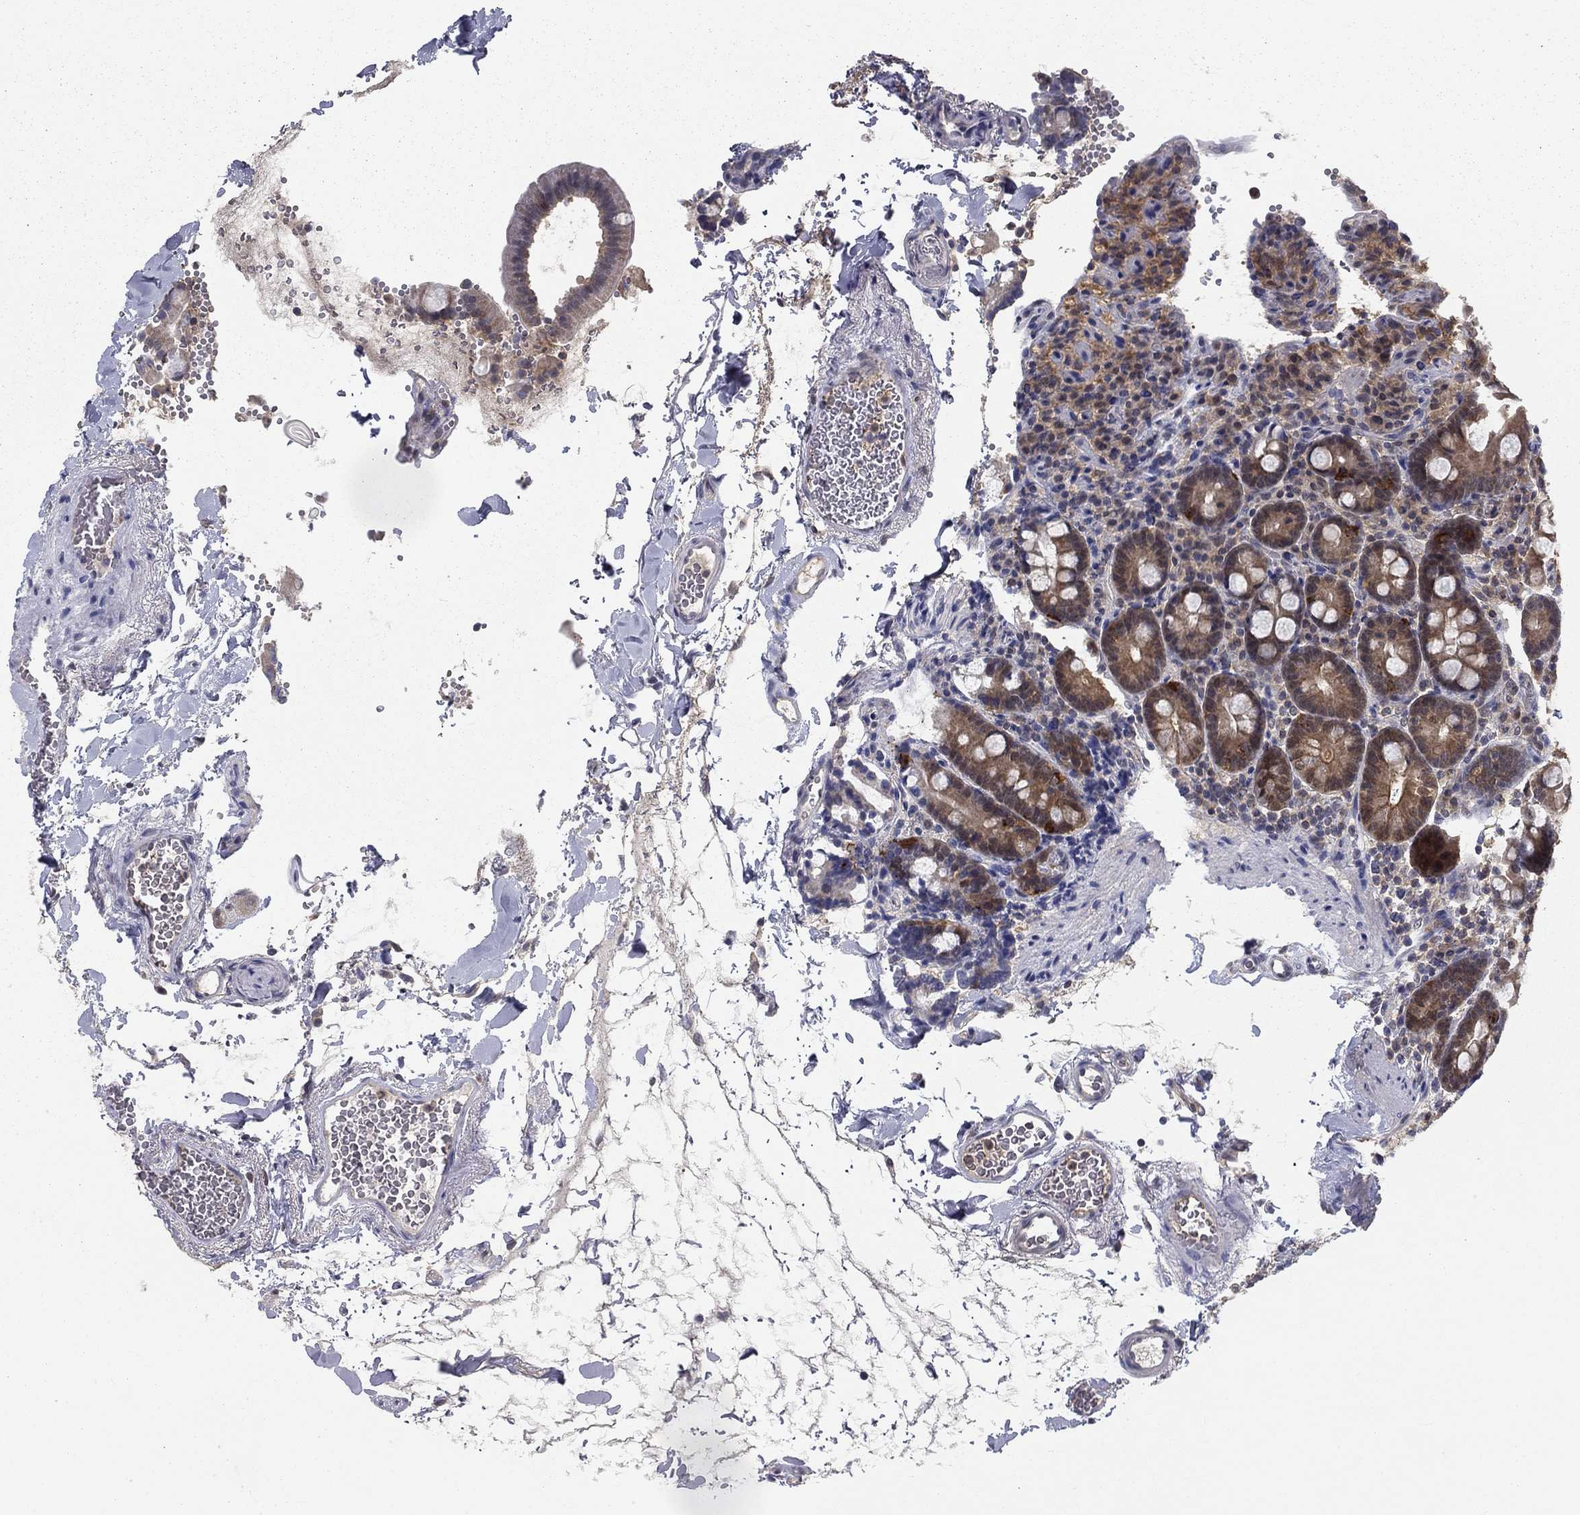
{"staining": {"intensity": "moderate", "quantity": "<25%", "location": "cytoplasmic/membranous"}, "tissue": "duodenum", "cell_type": "Glandular cells", "image_type": "normal", "snomed": [{"axis": "morphology", "description": "Normal tissue, NOS"}, {"axis": "topography", "description": "Duodenum"}], "caption": "Duodenum stained for a protein (brown) exhibits moderate cytoplasmic/membranous positive positivity in approximately <25% of glandular cells.", "gene": "NIT2", "patient": {"sex": "male", "age": 59}}